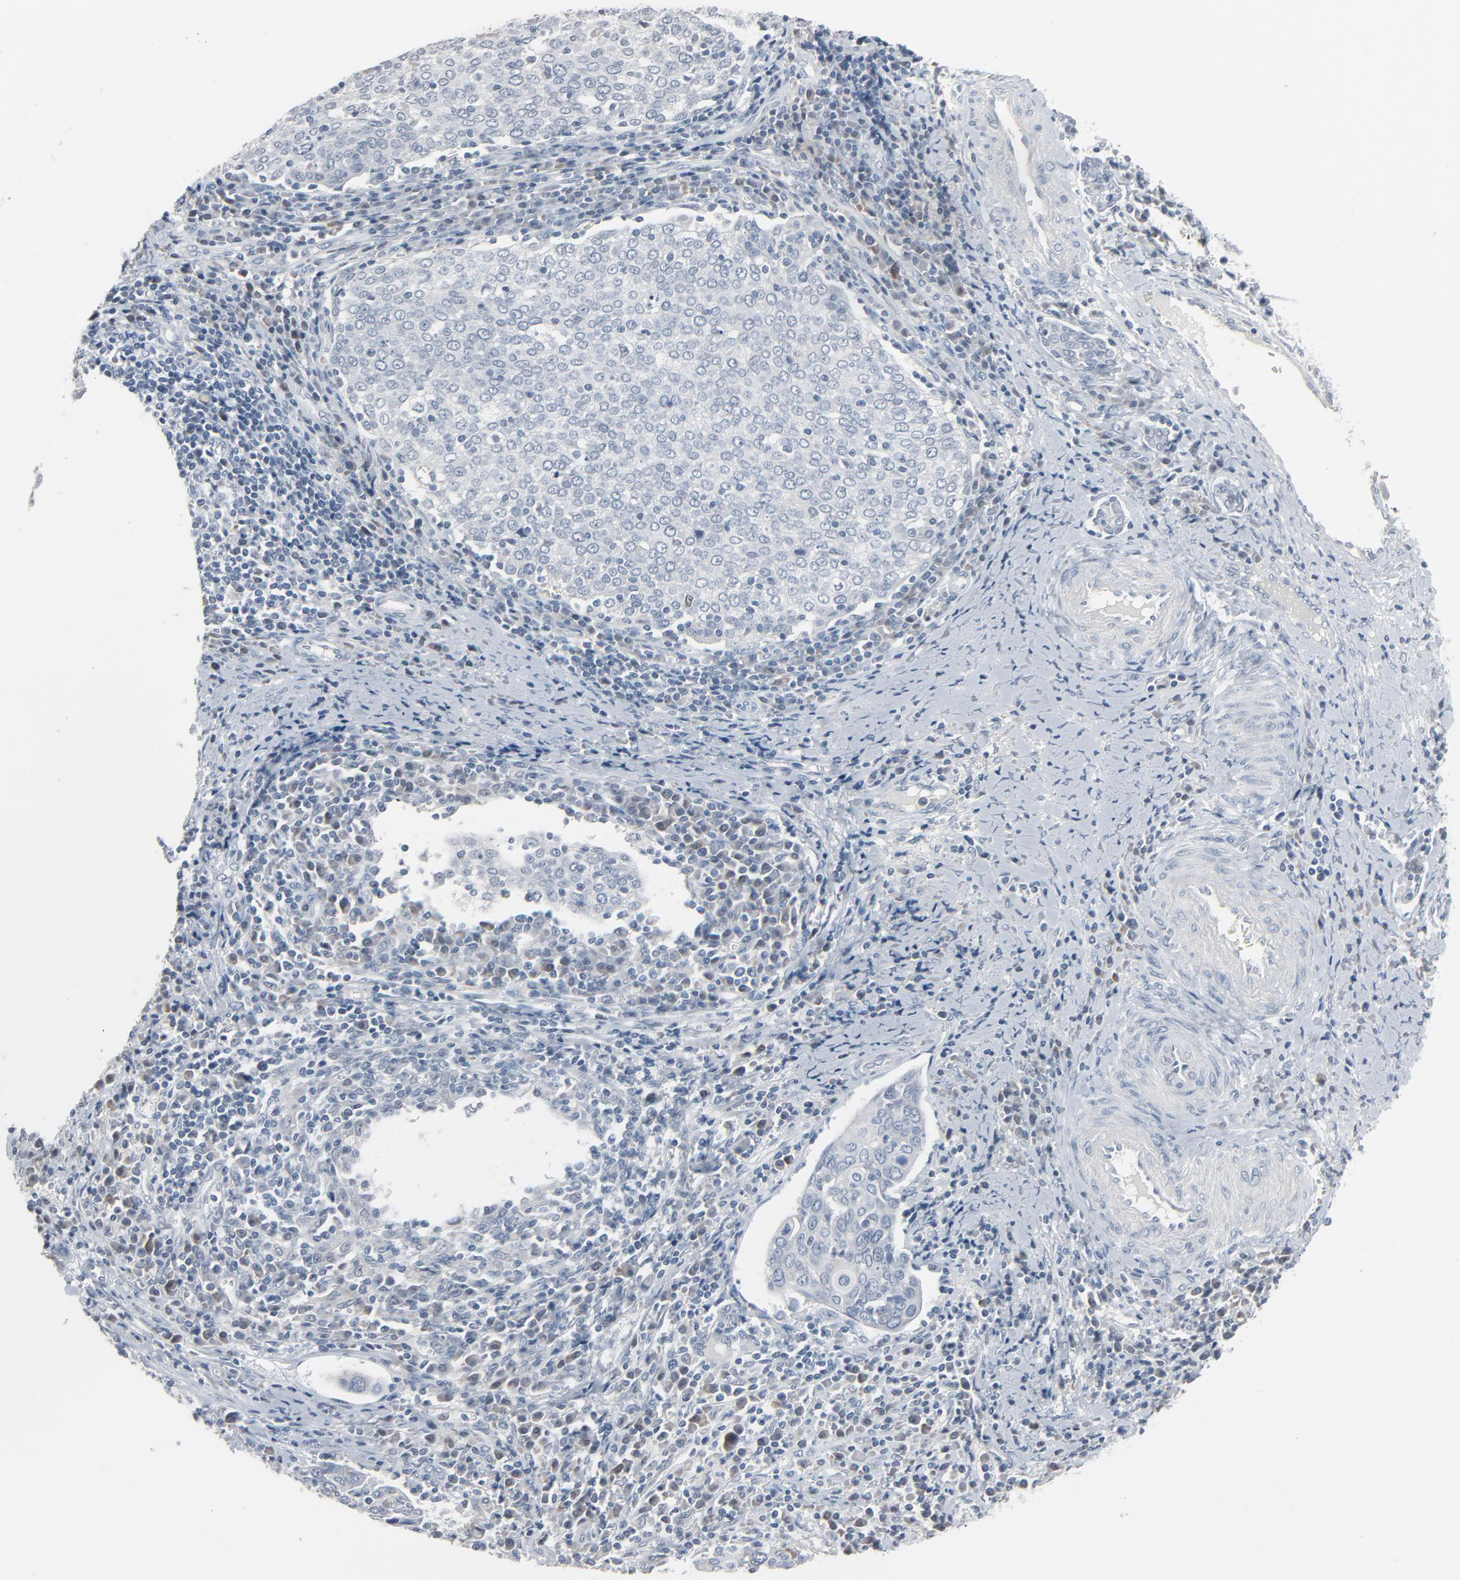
{"staining": {"intensity": "negative", "quantity": "none", "location": "none"}, "tissue": "cervical cancer", "cell_type": "Tumor cells", "image_type": "cancer", "snomed": [{"axis": "morphology", "description": "Squamous cell carcinoma, NOS"}, {"axis": "topography", "description": "Cervix"}], "caption": "Tumor cells are negative for brown protein staining in squamous cell carcinoma (cervical). Nuclei are stained in blue.", "gene": "SAGE1", "patient": {"sex": "female", "age": 40}}